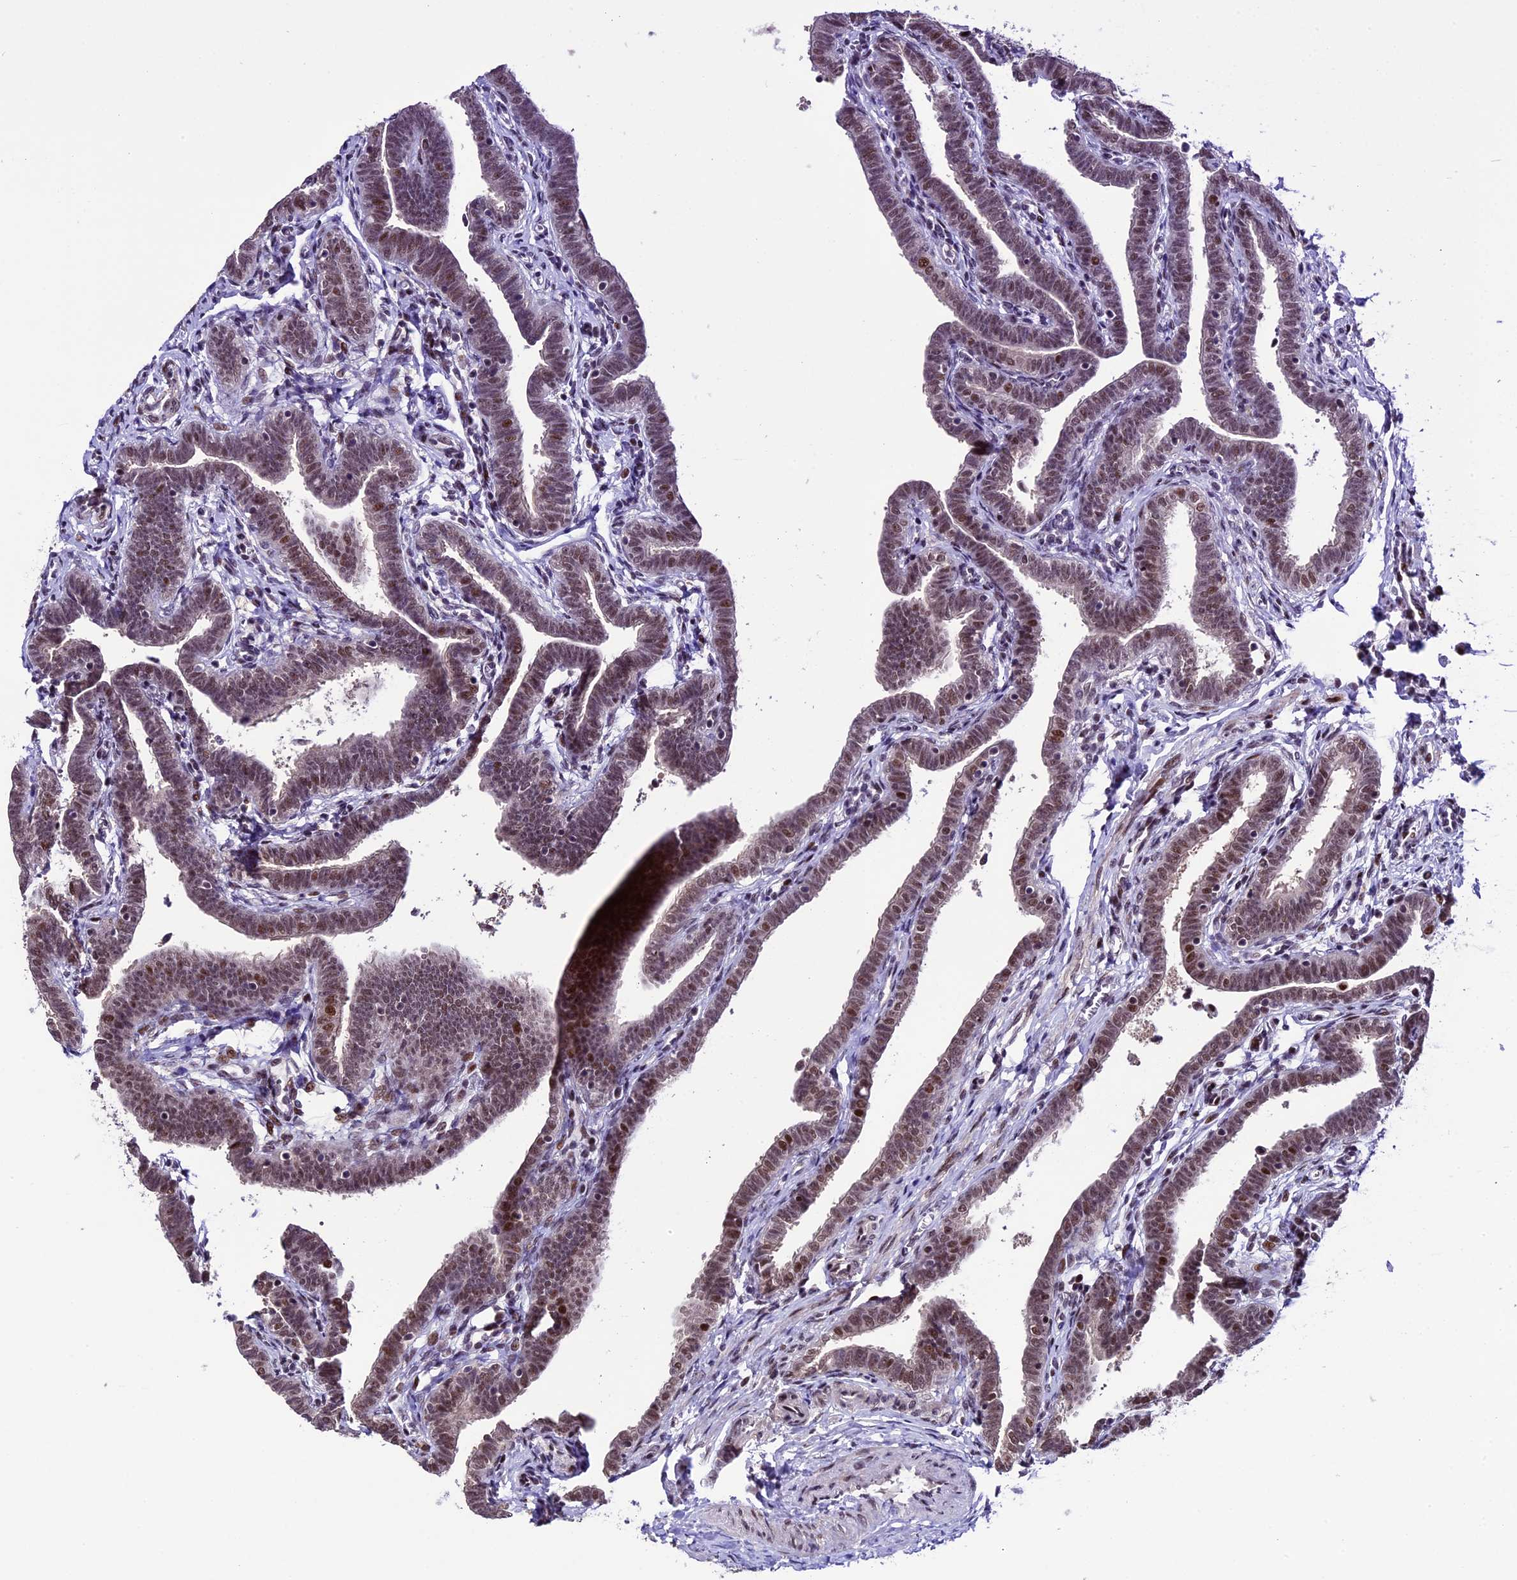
{"staining": {"intensity": "moderate", "quantity": "25%-75%", "location": "nuclear"}, "tissue": "fallopian tube", "cell_type": "Glandular cells", "image_type": "normal", "snomed": [{"axis": "morphology", "description": "Normal tissue, NOS"}, {"axis": "topography", "description": "Fallopian tube"}], "caption": "Normal fallopian tube shows moderate nuclear staining in approximately 25%-75% of glandular cells Nuclei are stained in blue..", "gene": "TCP11L2", "patient": {"sex": "female", "age": 36}}